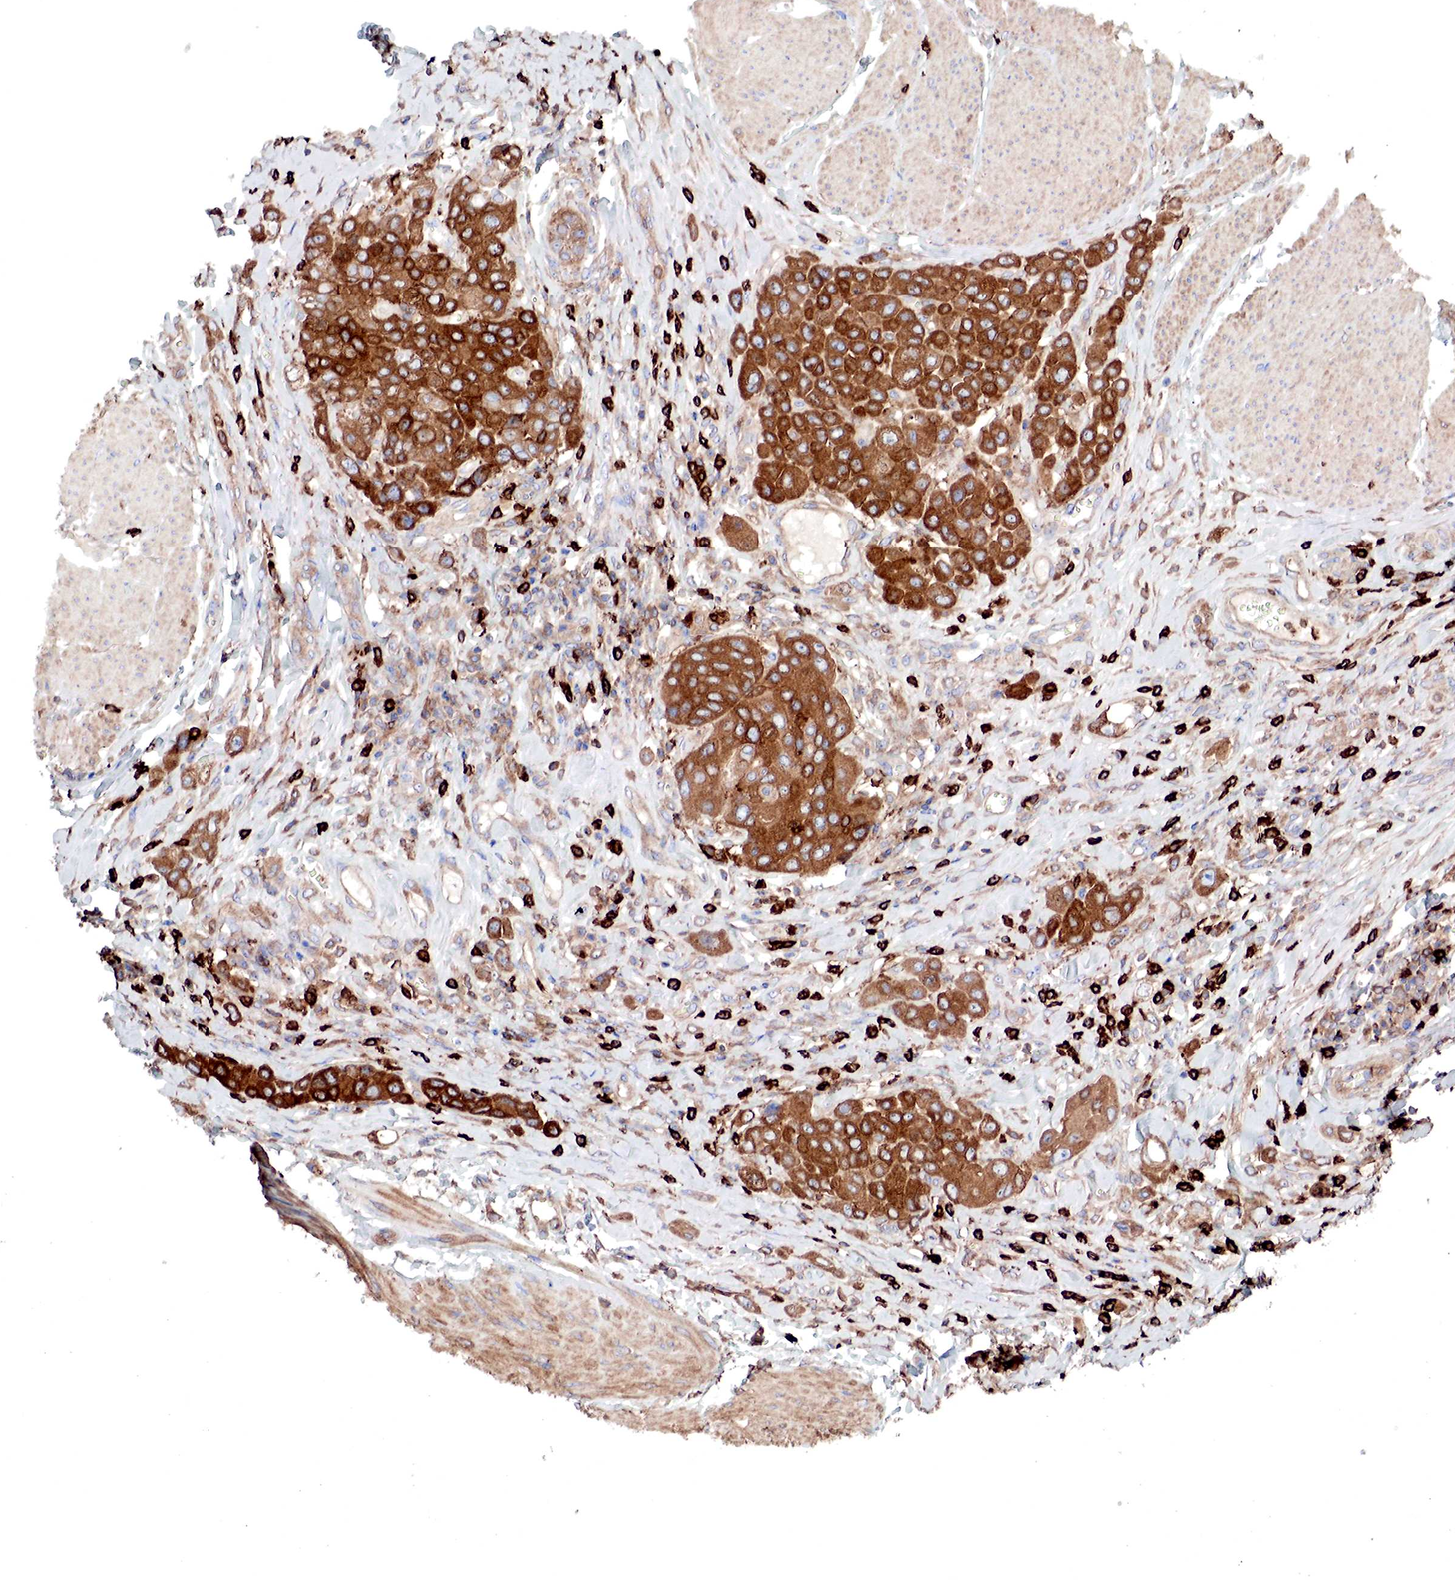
{"staining": {"intensity": "strong", "quantity": ">75%", "location": "cytoplasmic/membranous"}, "tissue": "urothelial cancer", "cell_type": "Tumor cells", "image_type": "cancer", "snomed": [{"axis": "morphology", "description": "Urothelial carcinoma, High grade"}, {"axis": "topography", "description": "Urinary bladder"}], "caption": "DAB (3,3'-diaminobenzidine) immunohistochemical staining of human urothelial cancer reveals strong cytoplasmic/membranous protein positivity in about >75% of tumor cells.", "gene": "G6PD", "patient": {"sex": "male", "age": 50}}